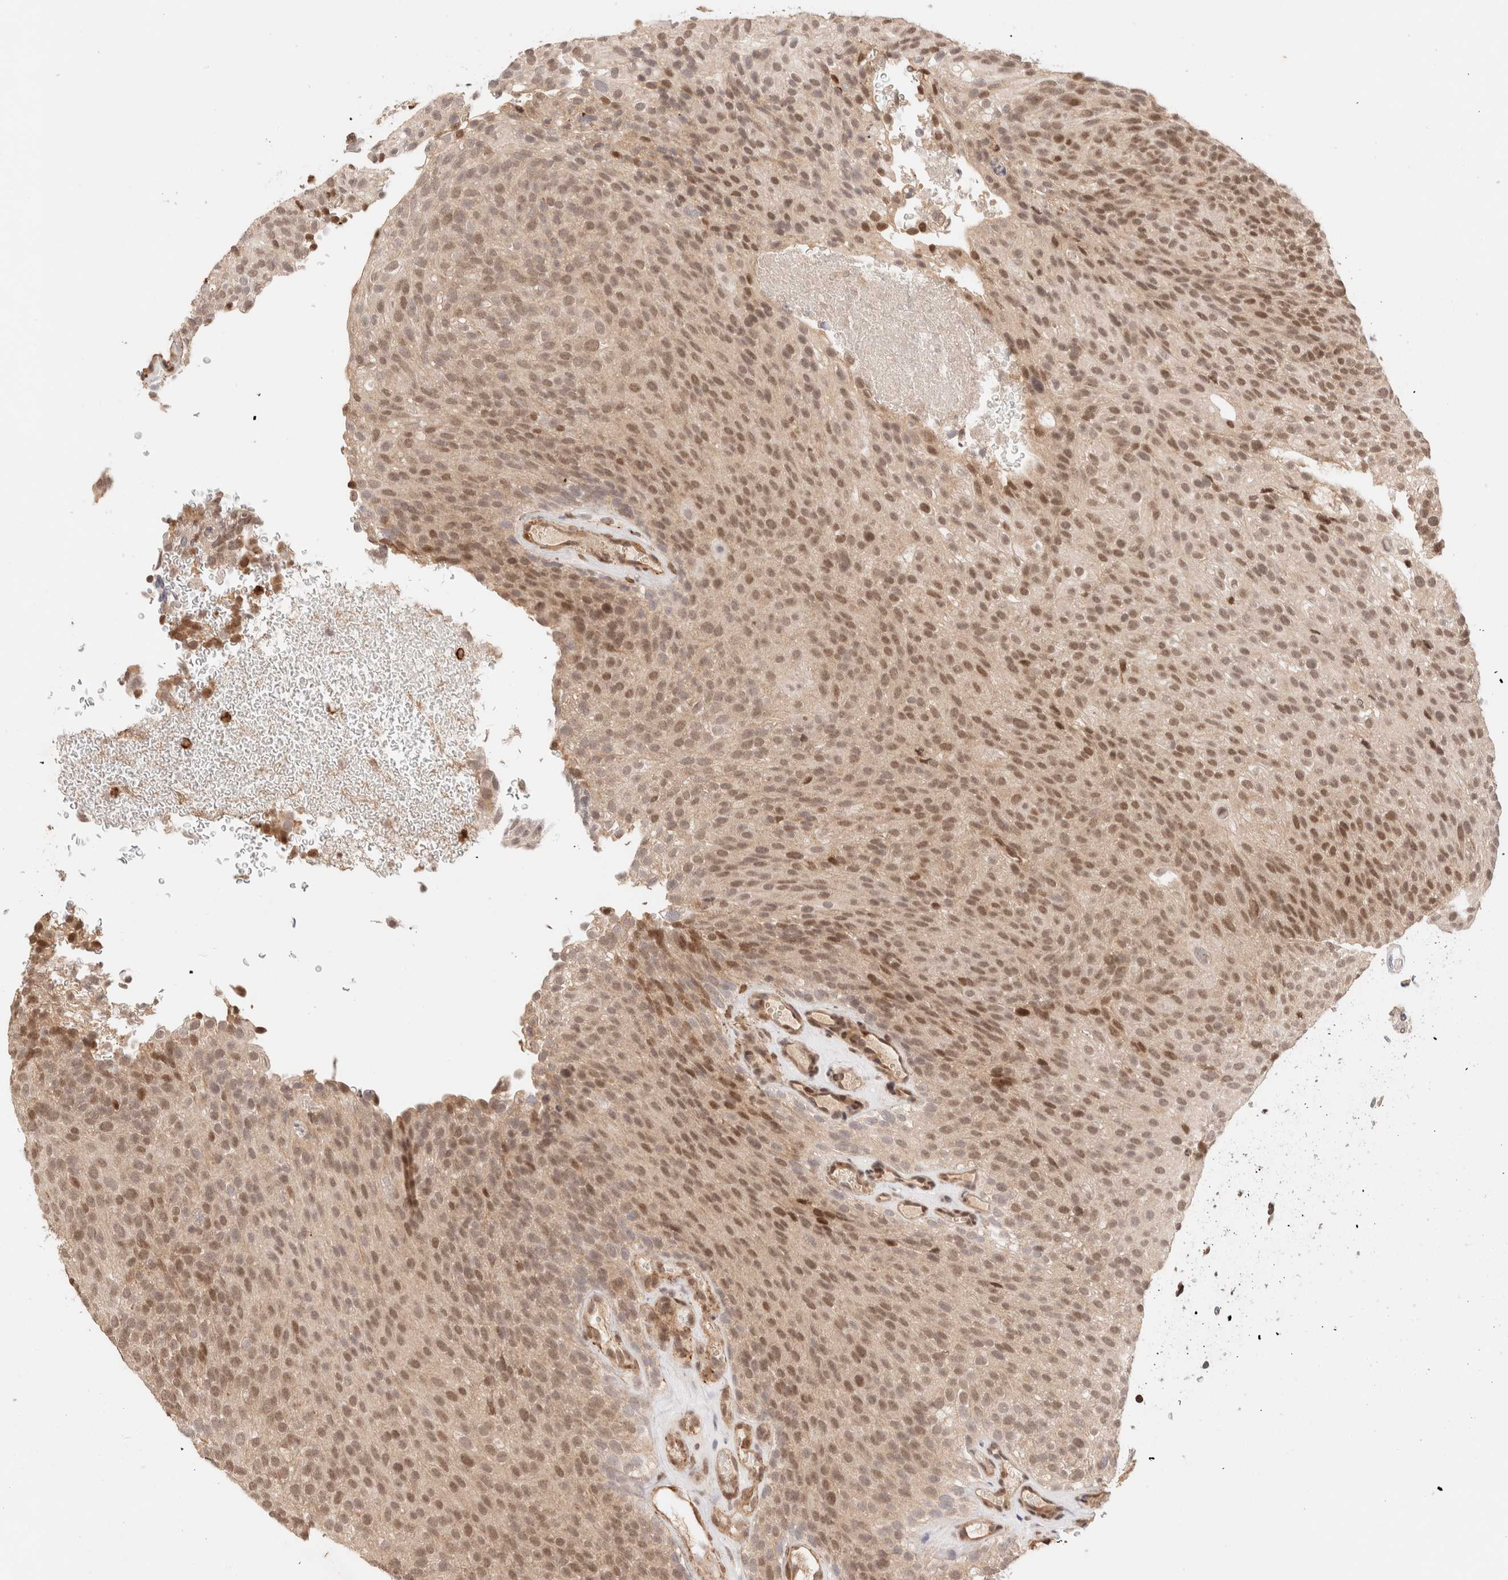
{"staining": {"intensity": "moderate", "quantity": ">75%", "location": "nuclear"}, "tissue": "urothelial cancer", "cell_type": "Tumor cells", "image_type": "cancer", "snomed": [{"axis": "morphology", "description": "Urothelial carcinoma, Low grade"}, {"axis": "topography", "description": "Urinary bladder"}], "caption": "Approximately >75% of tumor cells in urothelial carcinoma (low-grade) reveal moderate nuclear protein positivity as visualized by brown immunohistochemical staining.", "gene": "BRPF3", "patient": {"sex": "male", "age": 78}}